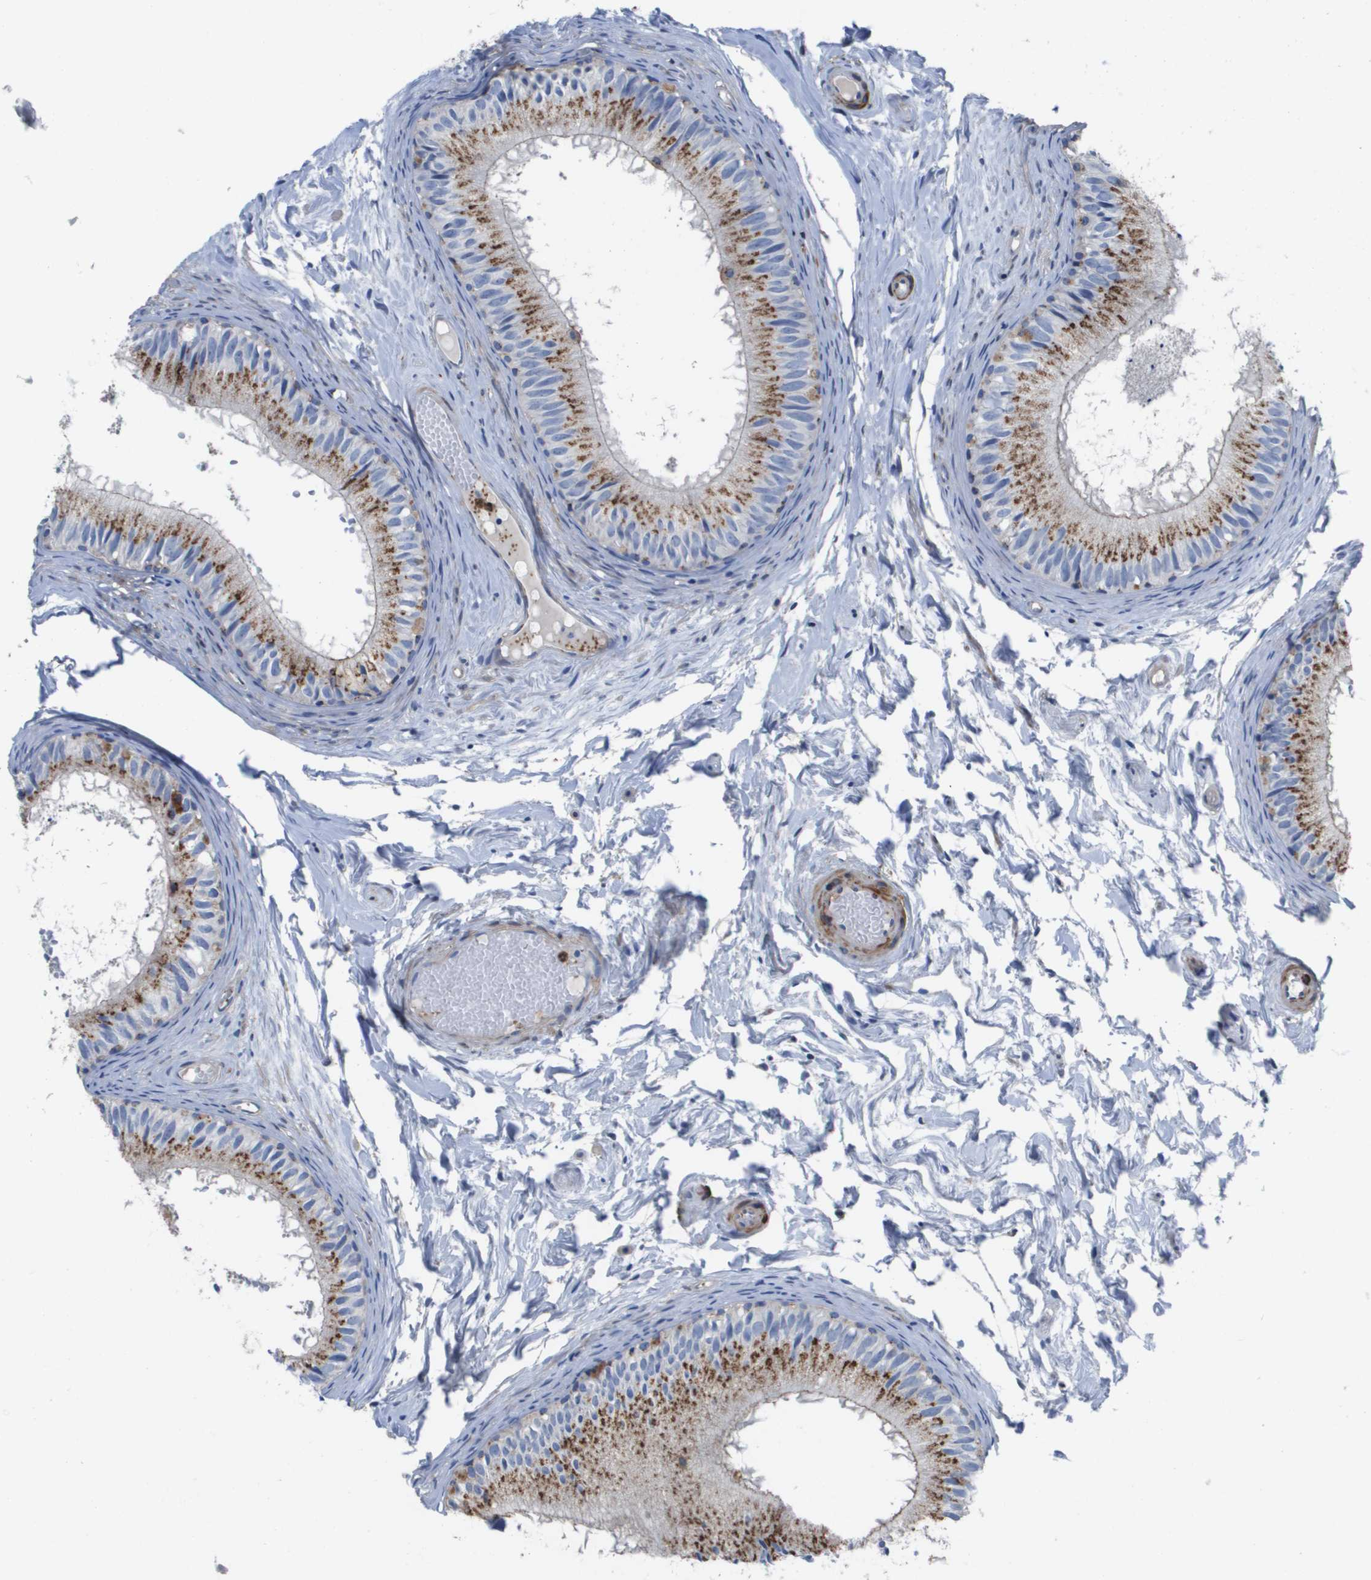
{"staining": {"intensity": "strong", "quantity": ">75%", "location": "cytoplasmic/membranous"}, "tissue": "epididymis", "cell_type": "Glandular cells", "image_type": "normal", "snomed": [{"axis": "morphology", "description": "Normal tissue, NOS"}, {"axis": "topography", "description": "Epididymis"}], "caption": "Protein analysis of benign epididymis displays strong cytoplasmic/membranous expression in about >75% of glandular cells.", "gene": "SLC37A2", "patient": {"sex": "male", "age": 46}}